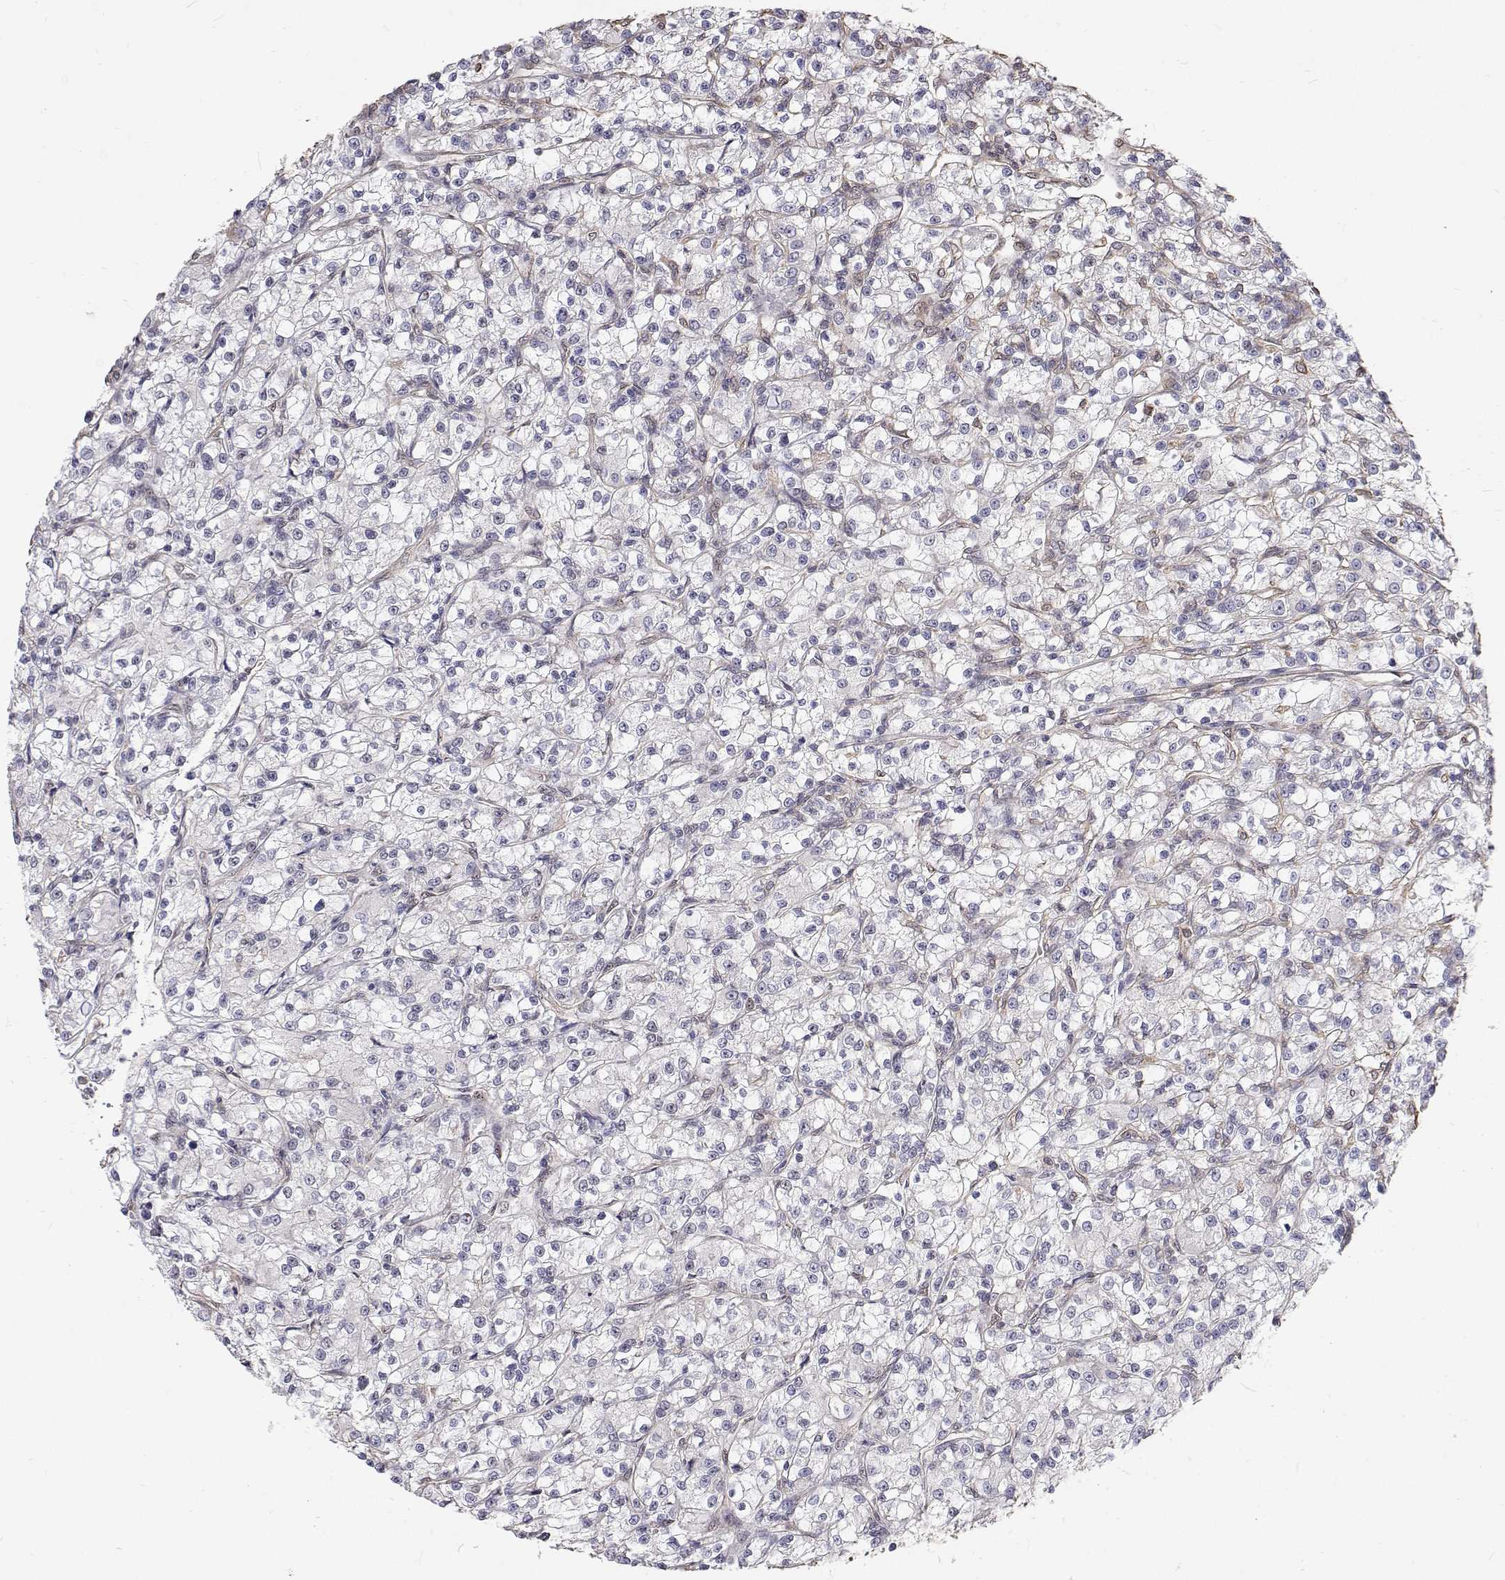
{"staining": {"intensity": "negative", "quantity": "none", "location": "none"}, "tissue": "renal cancer", "cell_type": "Tumor cells", "image_type": "cancer", "snomed": [{"axis": "morphology", "description": "Adenocarcinoma, NOS"}, {"axis": "topography", "description": "Kidney"}], "caption": "Renal cancer (adenocarcinoma) was stained to show a protein in brown. There is no significant positivity in tumor cells. (DAB (3,3'-diaminobenzidine) immunohistochemistry, high magnification).", "gene": "GSDMA", "patient": {"sex": "female", "age": 59}}